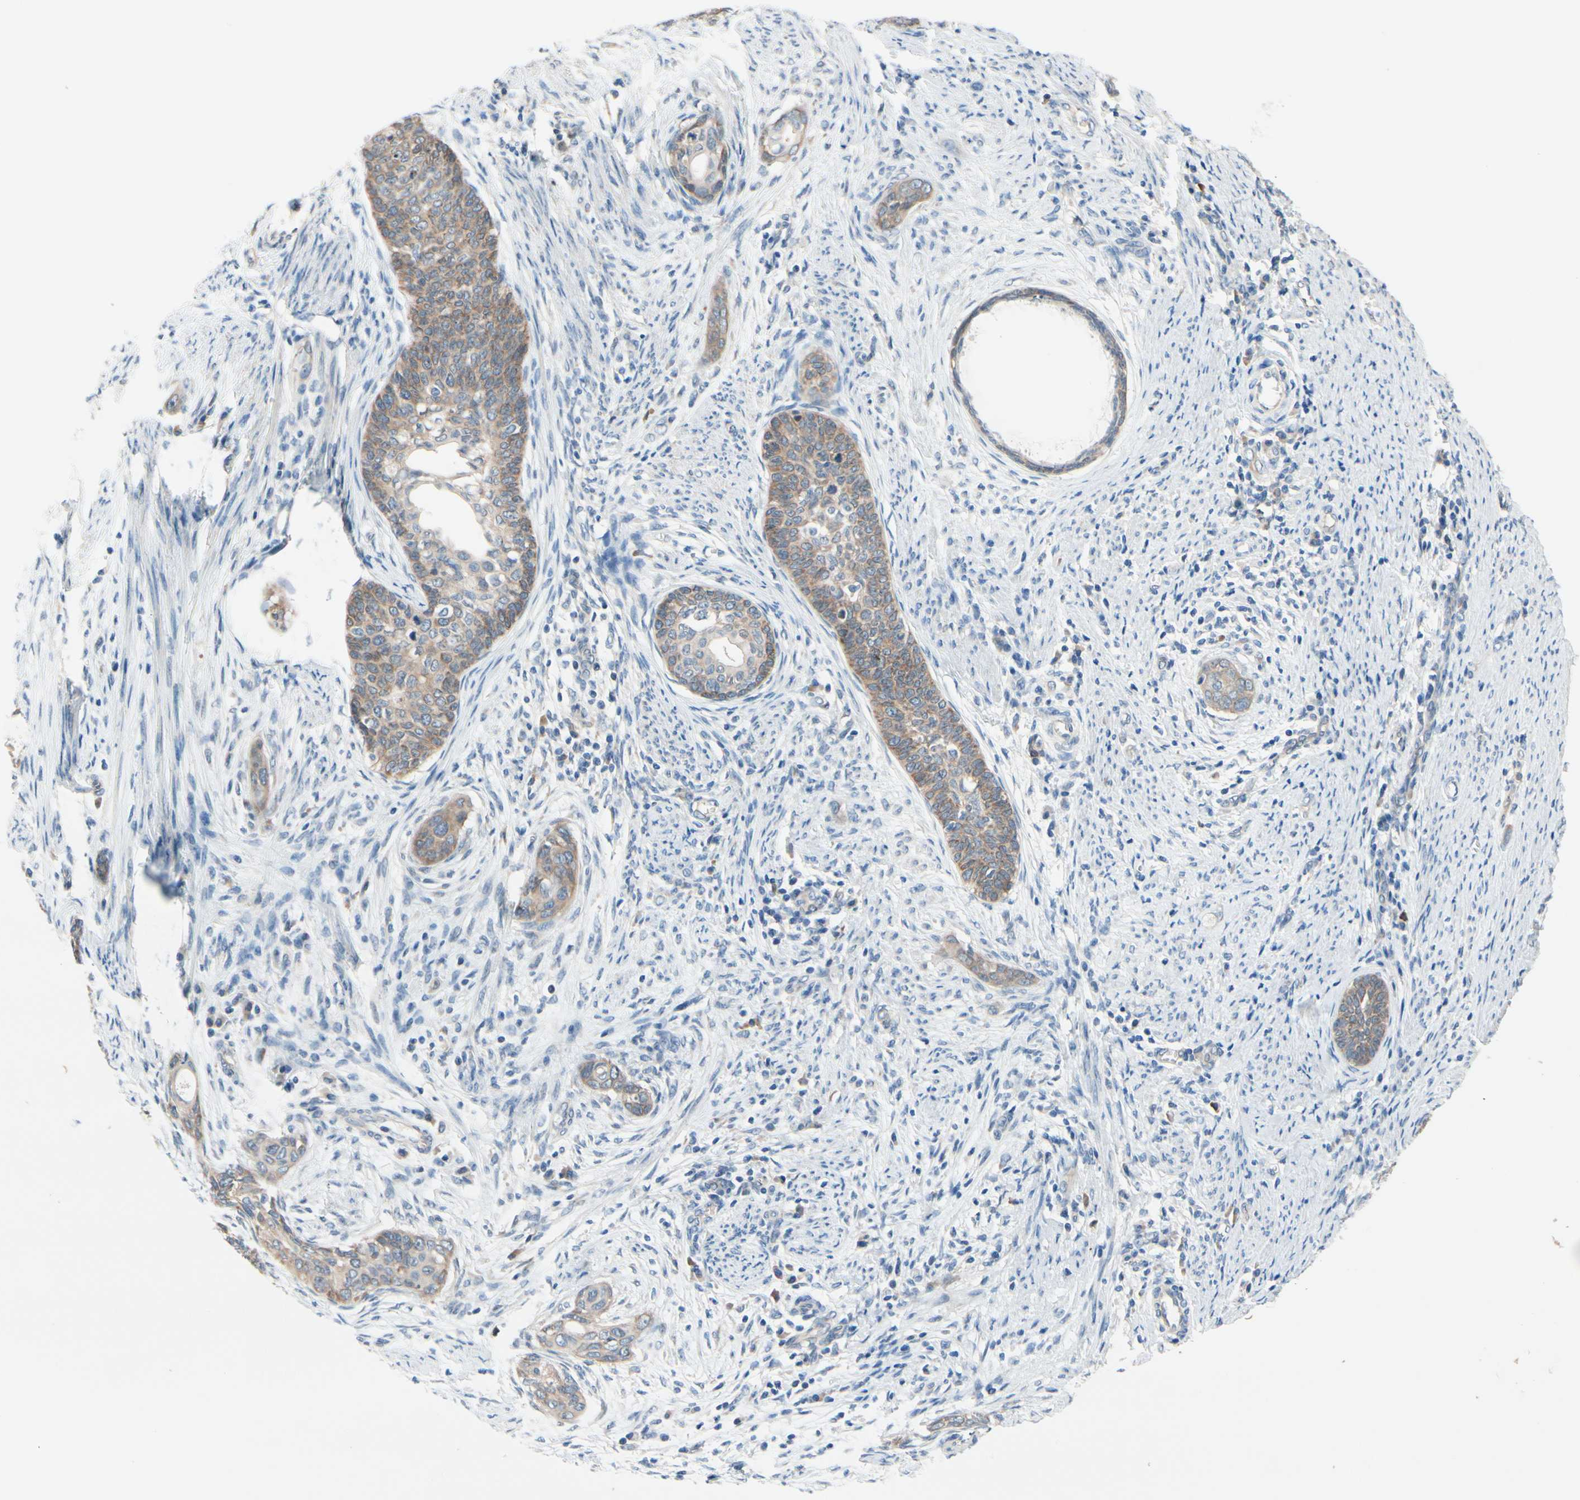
{"staining": {"intensity": "moderate", "quantity": ">75%", "location": "cytoplasmic/membranous"}, "tissue": "cervical cancer", "cell_type": "Tumor cells", "image_type": "cancer", "snomed": [{"axis": "morphology", "description": "Squamous cell carcinoma, NOS"}, {"axis": "topography", "description": "Cervix"}], "caption": "IHC of human squamous cell carcinoma (cervical) displays medium levels of moderate cytoplasmic/membranous expression in approximately >75% of tumor cells.", "gene": "PRXL2A", "patient": {"sex": "female", "age": 33}}